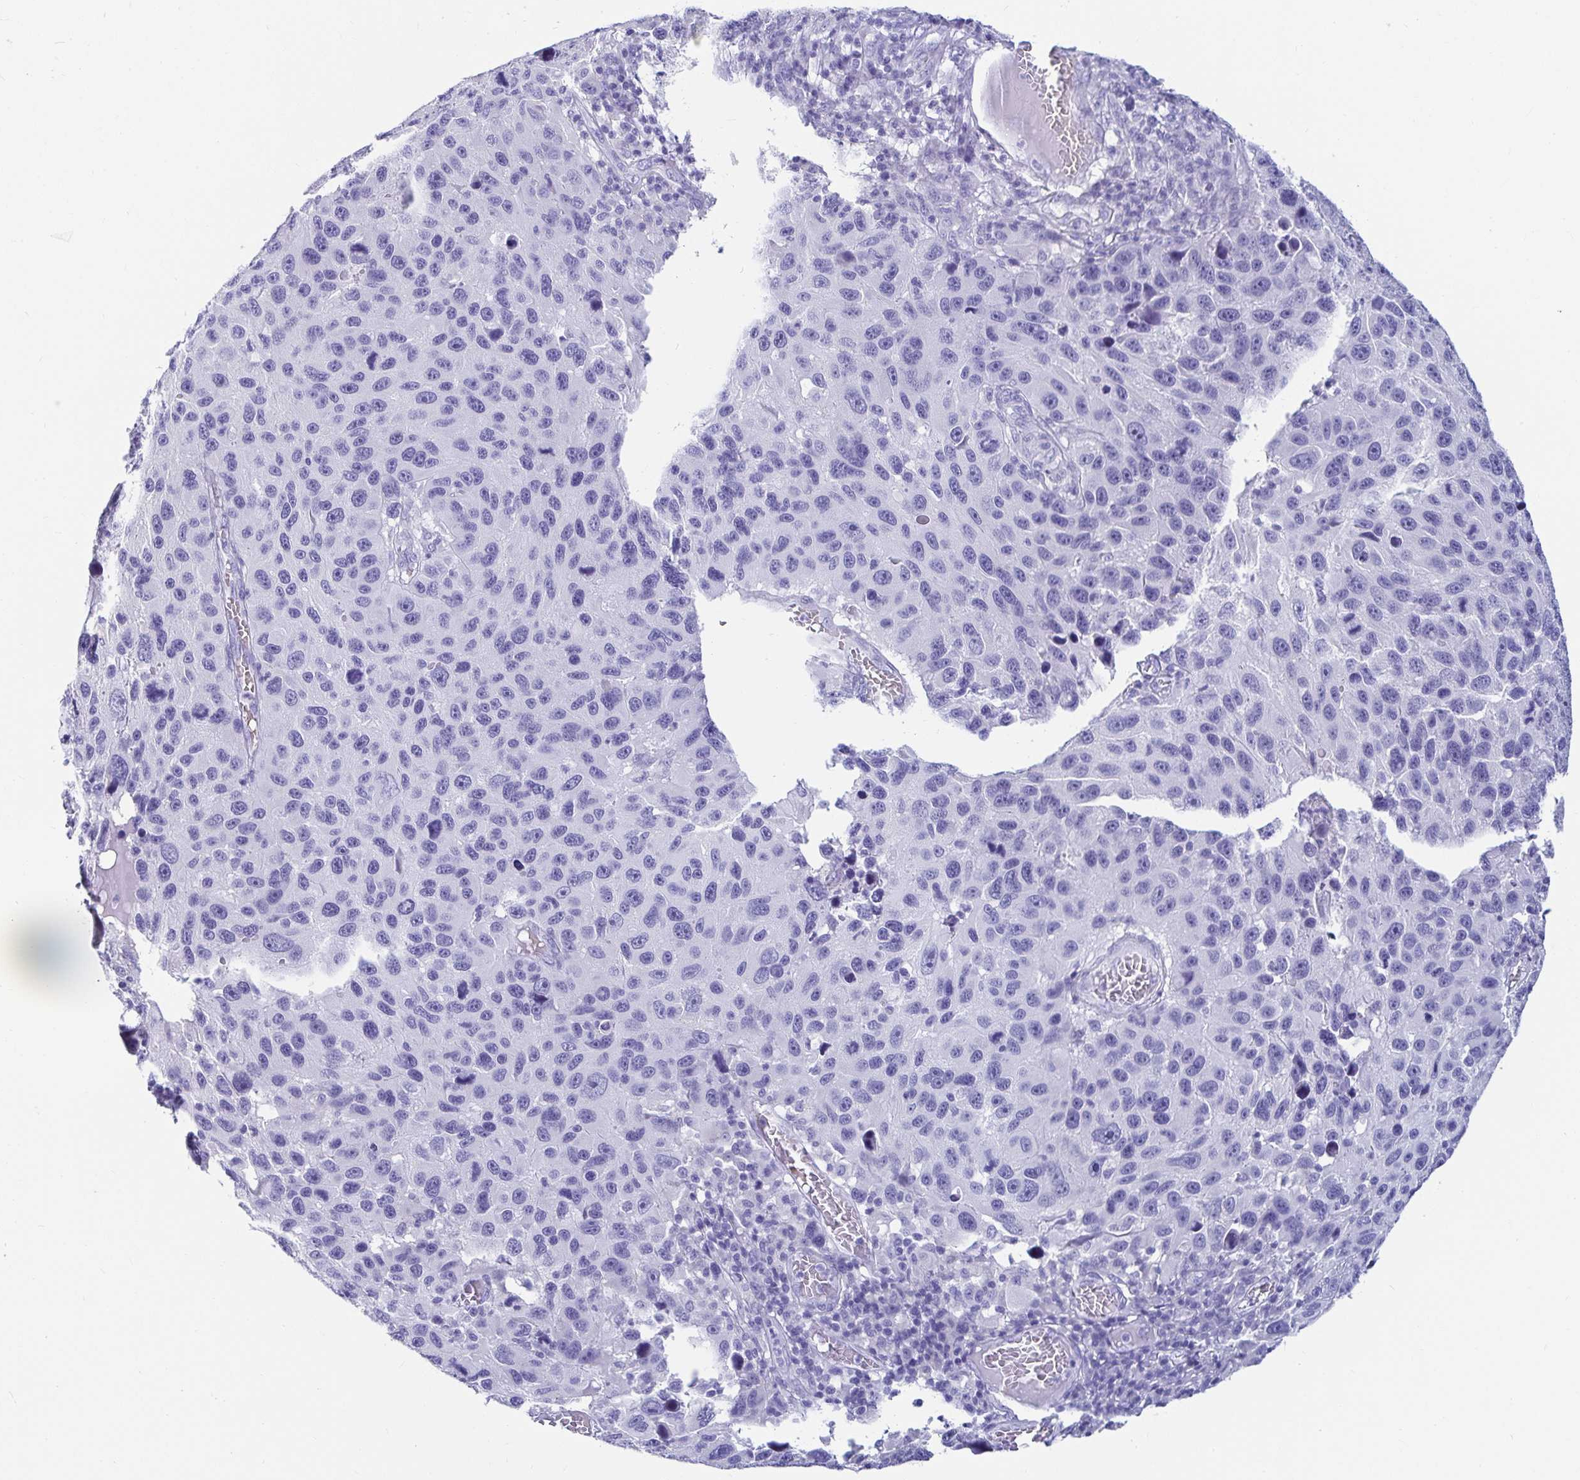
{"staining": {"intensity": "negative", "quantity": "none", "location": "none"}, "tissue": "melanoma", "cell_type": "Tumor cells", "image_type": "cancer", "snomed": [{"axis": "morphology", "description": "Malignant melanoma, NOS"}, {"axis": "topography", "description": "Skin"}], "caption": "This is an immunohistochemistry image of human melanoma. There is no staining in tumor cells.", "gene": "ZPBP2", "patient": {"sex": "male", "age": 53}}